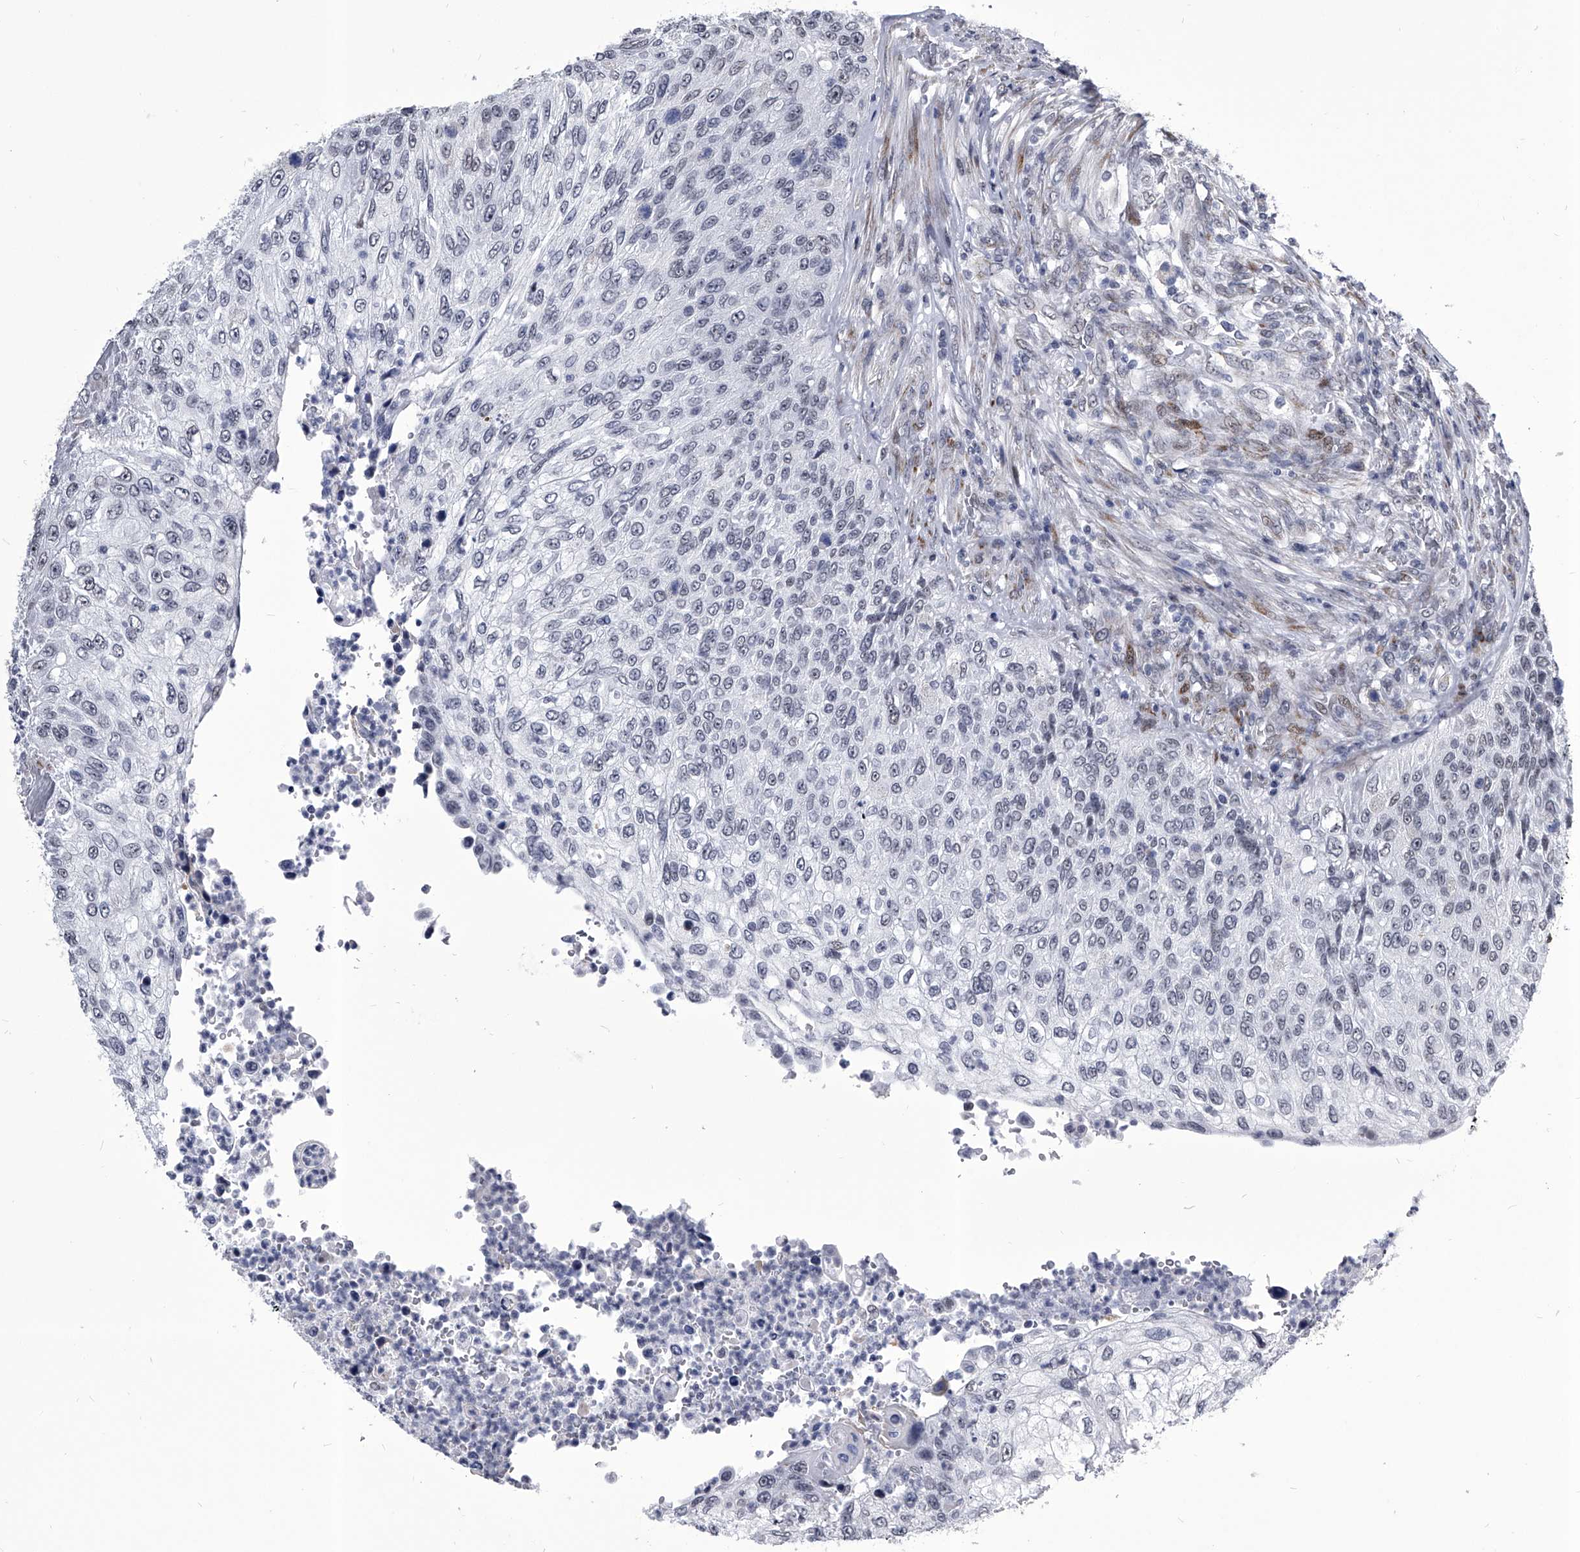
{"staining": {"intensity": "negative", "quantity": "none", "location": "none"}, "tissue": "urothelial cancer", "cell_type": "Tumor cells", "image_type": "cancer", "snomed": [{"axis": "morphology", "description": "Urothelial carcinoma, High grade"}, {"axis": "topography", "description": "Urinary bladder"}], "caption": "Immunohistochemical staining of human high-grade urothelial carcinoma displays no significant expression in tumor cells.", "gene": "CMTR1", "patient": {"sex": "female", "age": 60}}